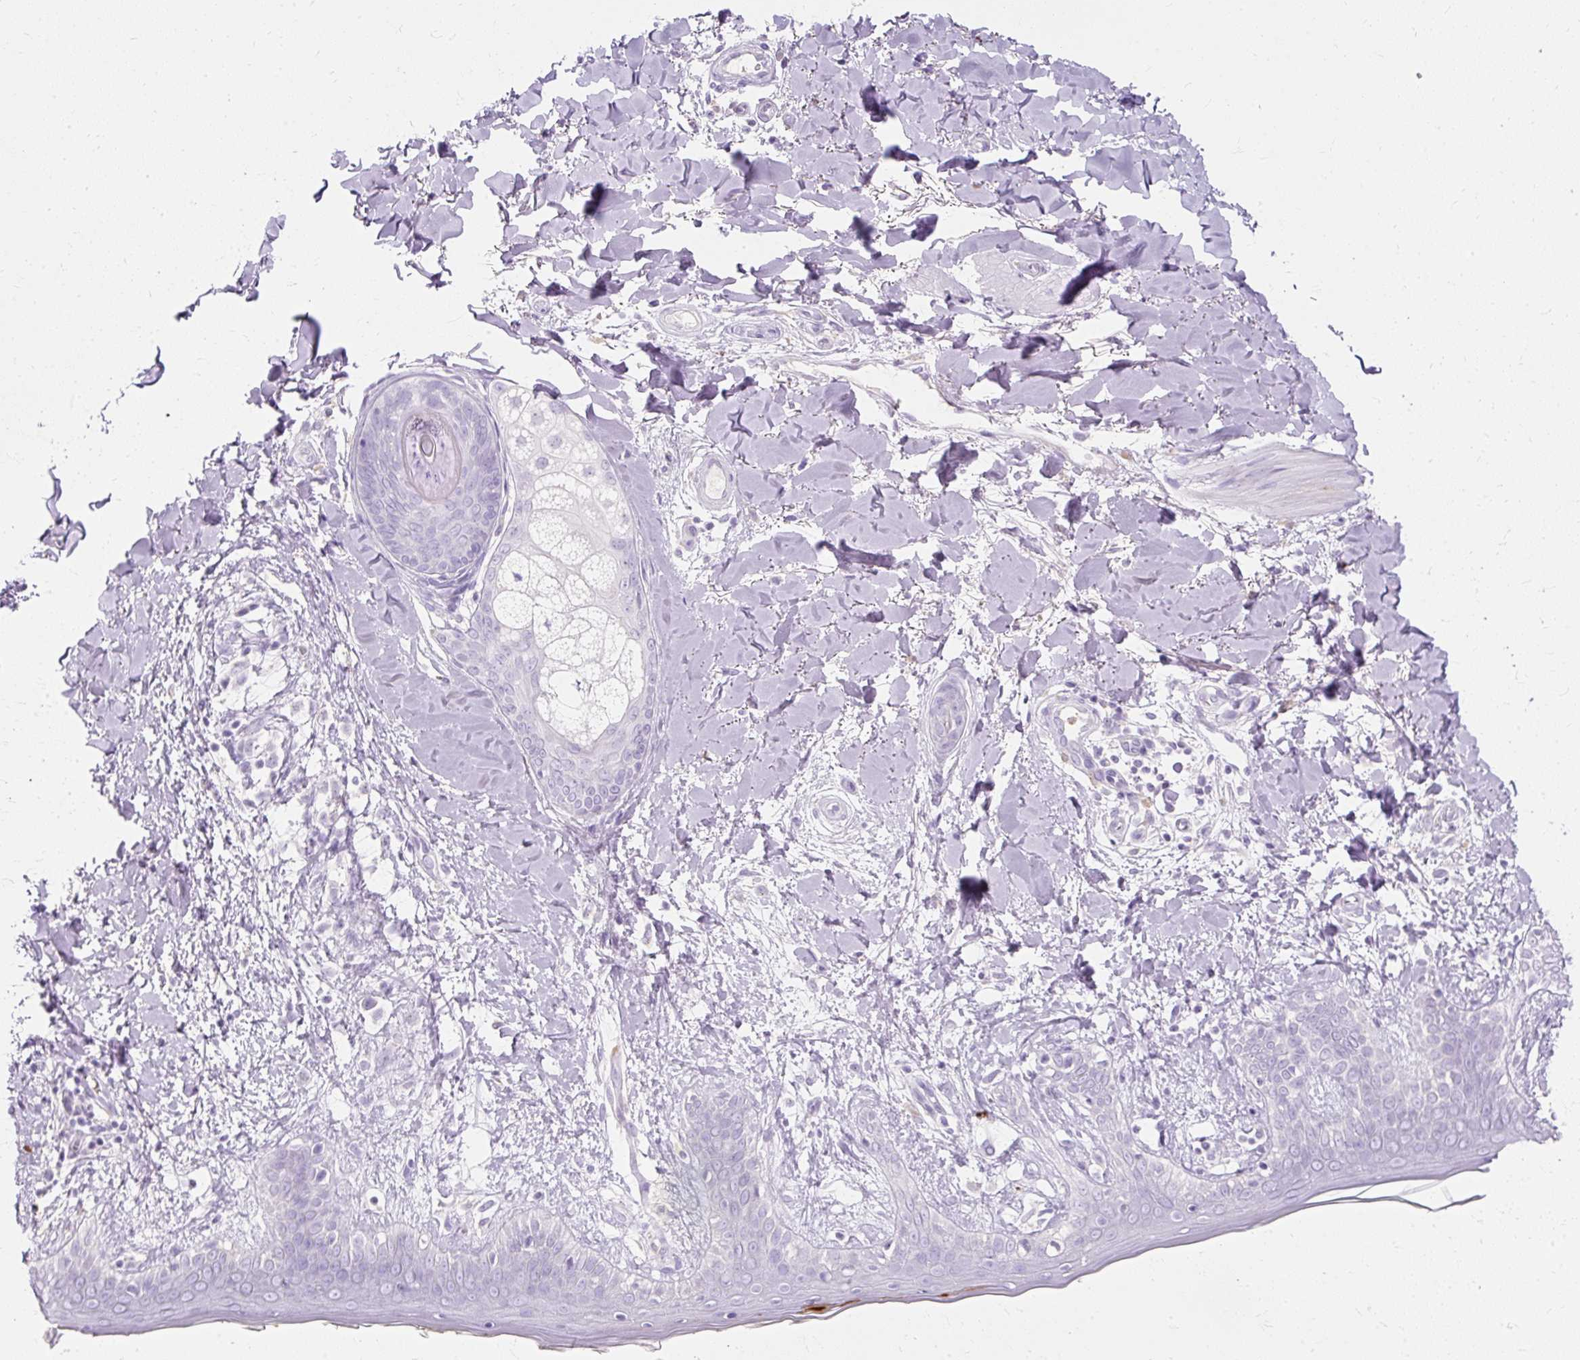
{"staining": {"intensity": "negative", "quantity": "none", "location": "none"}, "tissue": "skin", "cell_type": "Fibroblasts", "image_type": "normal", "snomed": [{"axis": "morphology", "description": "Normal tissue, NOS"}, {"axis": "topography", "description": "Skin"}], "caption": "This micrograph is of benign skin stained with immunohistochemistry (IHC) to label a protein in brown with the nuclei are counter-stained blue. There is no staining in fibroblasts.", "gene": "DEFA1B", "patient": {"sex": "female", "age": 34}}